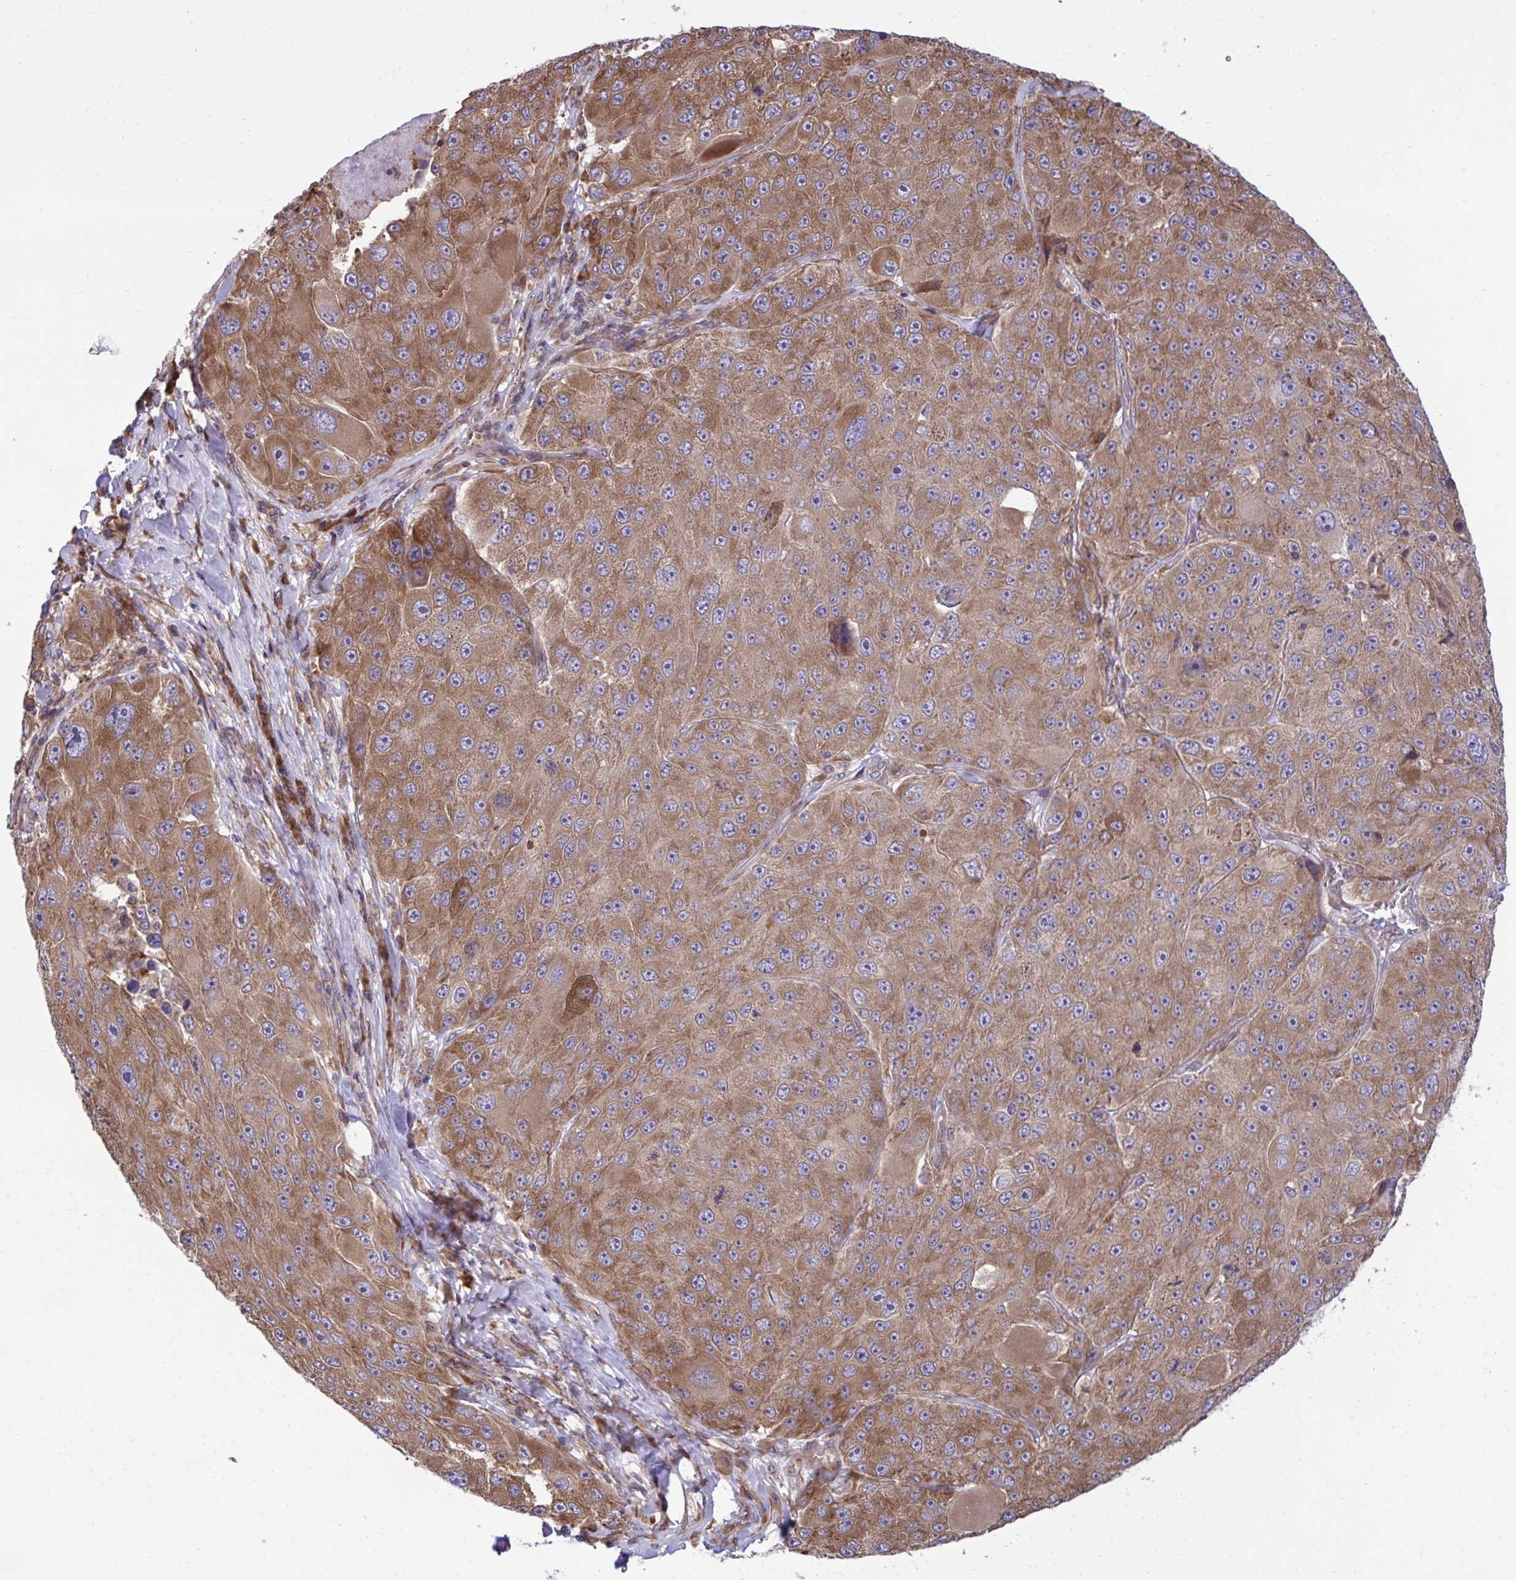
{"staining": {"intensity": "moderate", "quantity": ">75%", "location": "cytoplasmic/membranous"}, "tissue": "melanoma", "cell_type": "Tumor cells", "image_type": "cancer", "snomed": [{"axis": "morphology", "description": "Malignant melanoma, Metastatic site"}, {"axis": "topography", "description": "Lymph node"}], "caption": "Tumor cells exhibit moderate cytoplasmic/membranous positivity in about >75% of cells in melanoma.", "gene": "RPS15", "patient": {"sex": "male", "age": 62}}